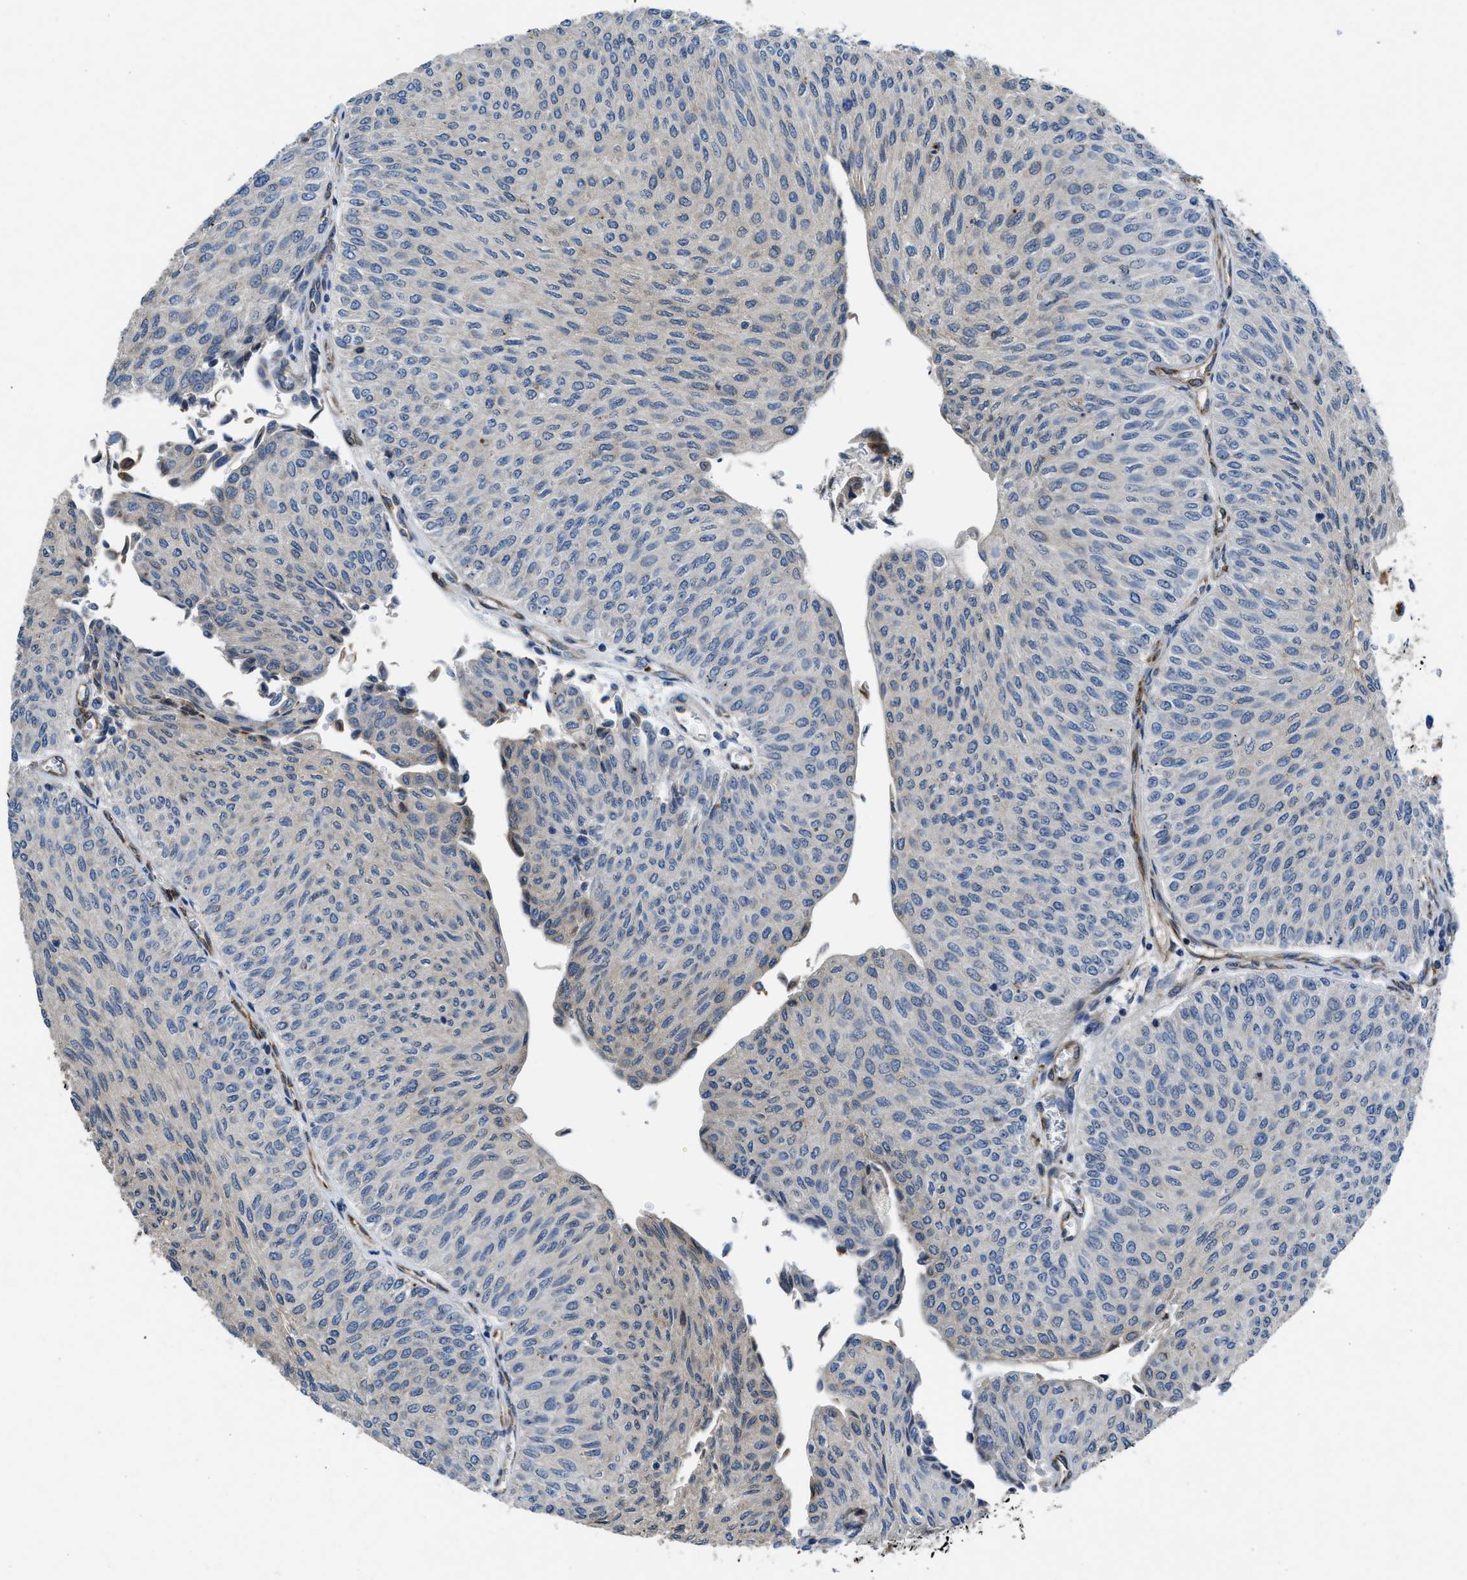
{"staining": {"intensity": "weak", "quantity": "25%-75%", "location": "cytoplasmic/membranous"}, "tissue": "urothelial cancer", "cell_type": "Tumor cells", "image_type": "cancer", "snomed": [{"axis": "morphology", "description": "Urothelial carcinoma, Low grade"}, {"axis": "topography", "description": "Urinary bladder"}], "caption": "Urothelial cancer stained for a protein (brown) displays weak cytoplasmic/membranous positive expression in approximately 25%-75% of tumor cells.", "gene": "GGCX", "patient": {"sex": "male", "age": 78}}